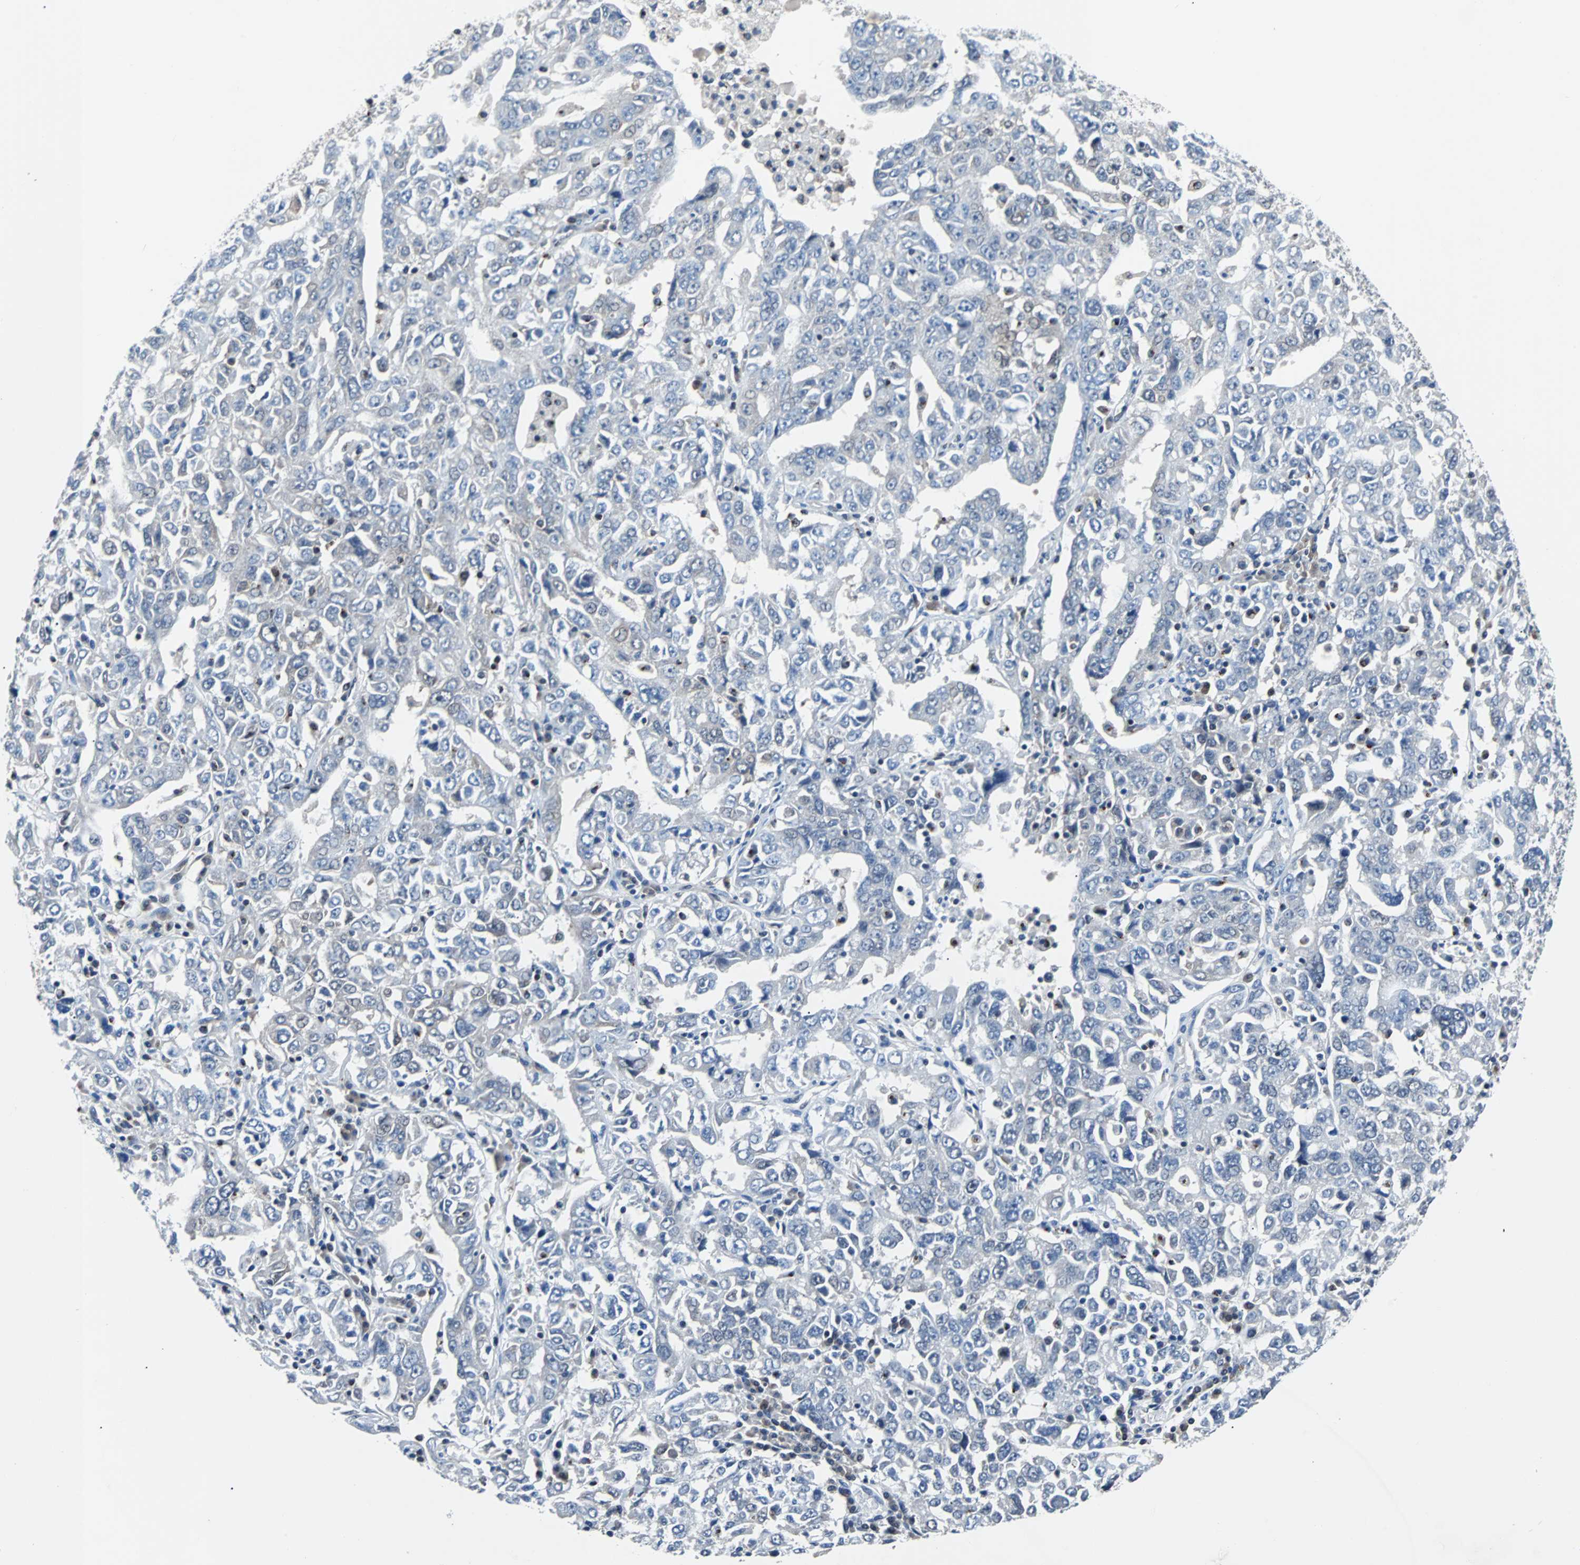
{"staining": {"intensity": "negative", "quantity": "none", "location": "none"}, "tissue": "ovarian cancer", "cell_type": "Tumor cells", "image_type": "cancer", "snomed": [{"axis": "morphology", "description": "Carcinoma, endometroid"}, {"axis": "topography", "description": "Ovary"}], "caption": "Ovarian endometroid carcinoma was stained to show a protein in brown. There is no significant staining in tumor cells.", "gene": "MAP2K6", "patient": {"sex": "female", "age": 62}}